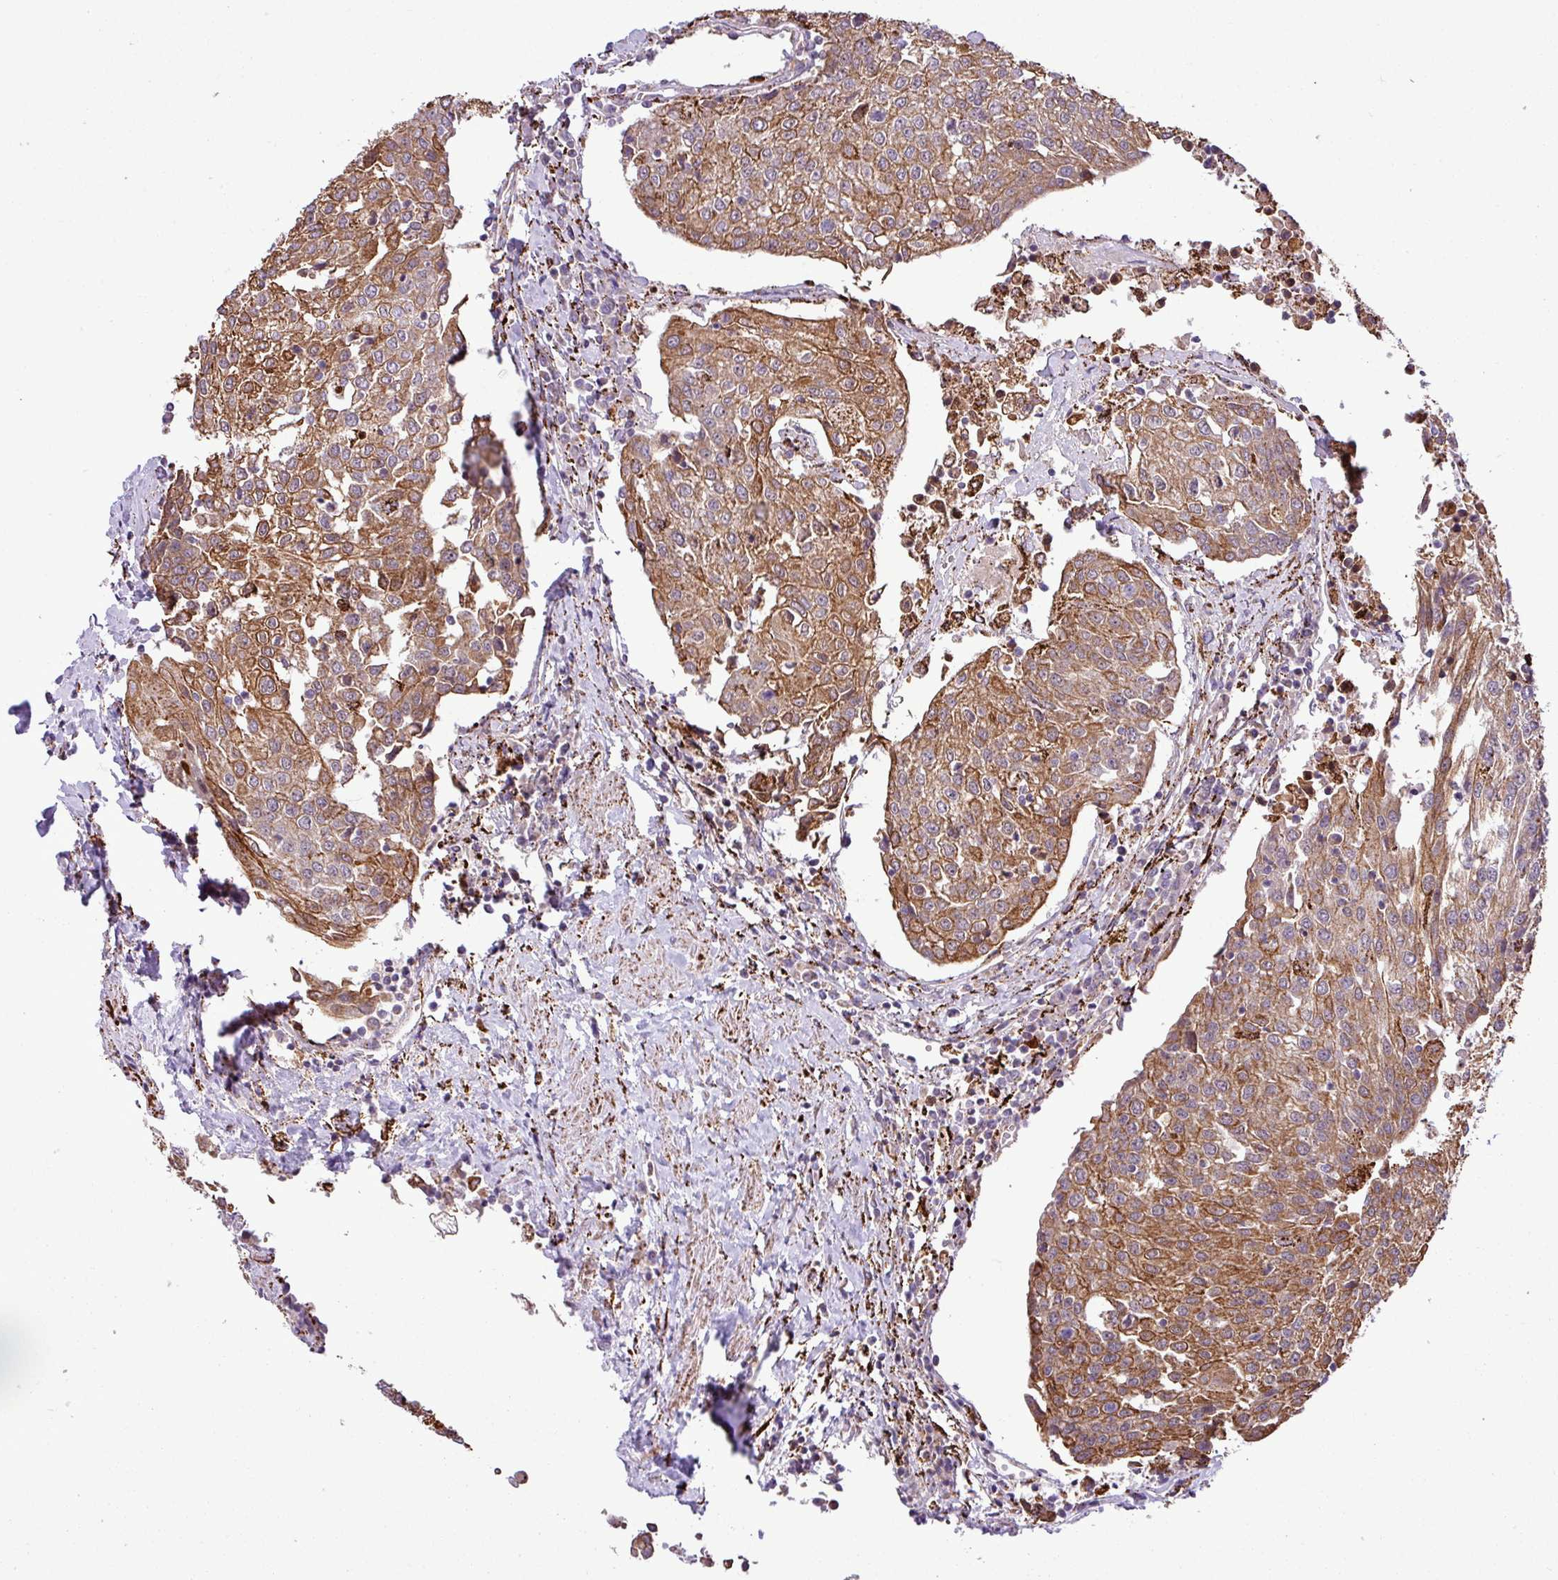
{"staining": {"intensity": "moderate", "quantity": ">75%", "location": "cytoplasmic/membranous"}, "tissue": "urothelial cancer", "cell_type": "Tumor cells", "image_type": "cancer", "snomed": [{"axis": "morphology", "description": "Urothelial carcinoma, High grade"}, {"axis": "topography", "description": "Urinary bladder"}], "caption": "This is an image of immunohistochemistry staining of urothelial cancer, which shows moderate staining in the cytoplasmic/membranous of tumor cells.", "gene": "SGPP1", "patient": {"sex": "female", "age": 85}}